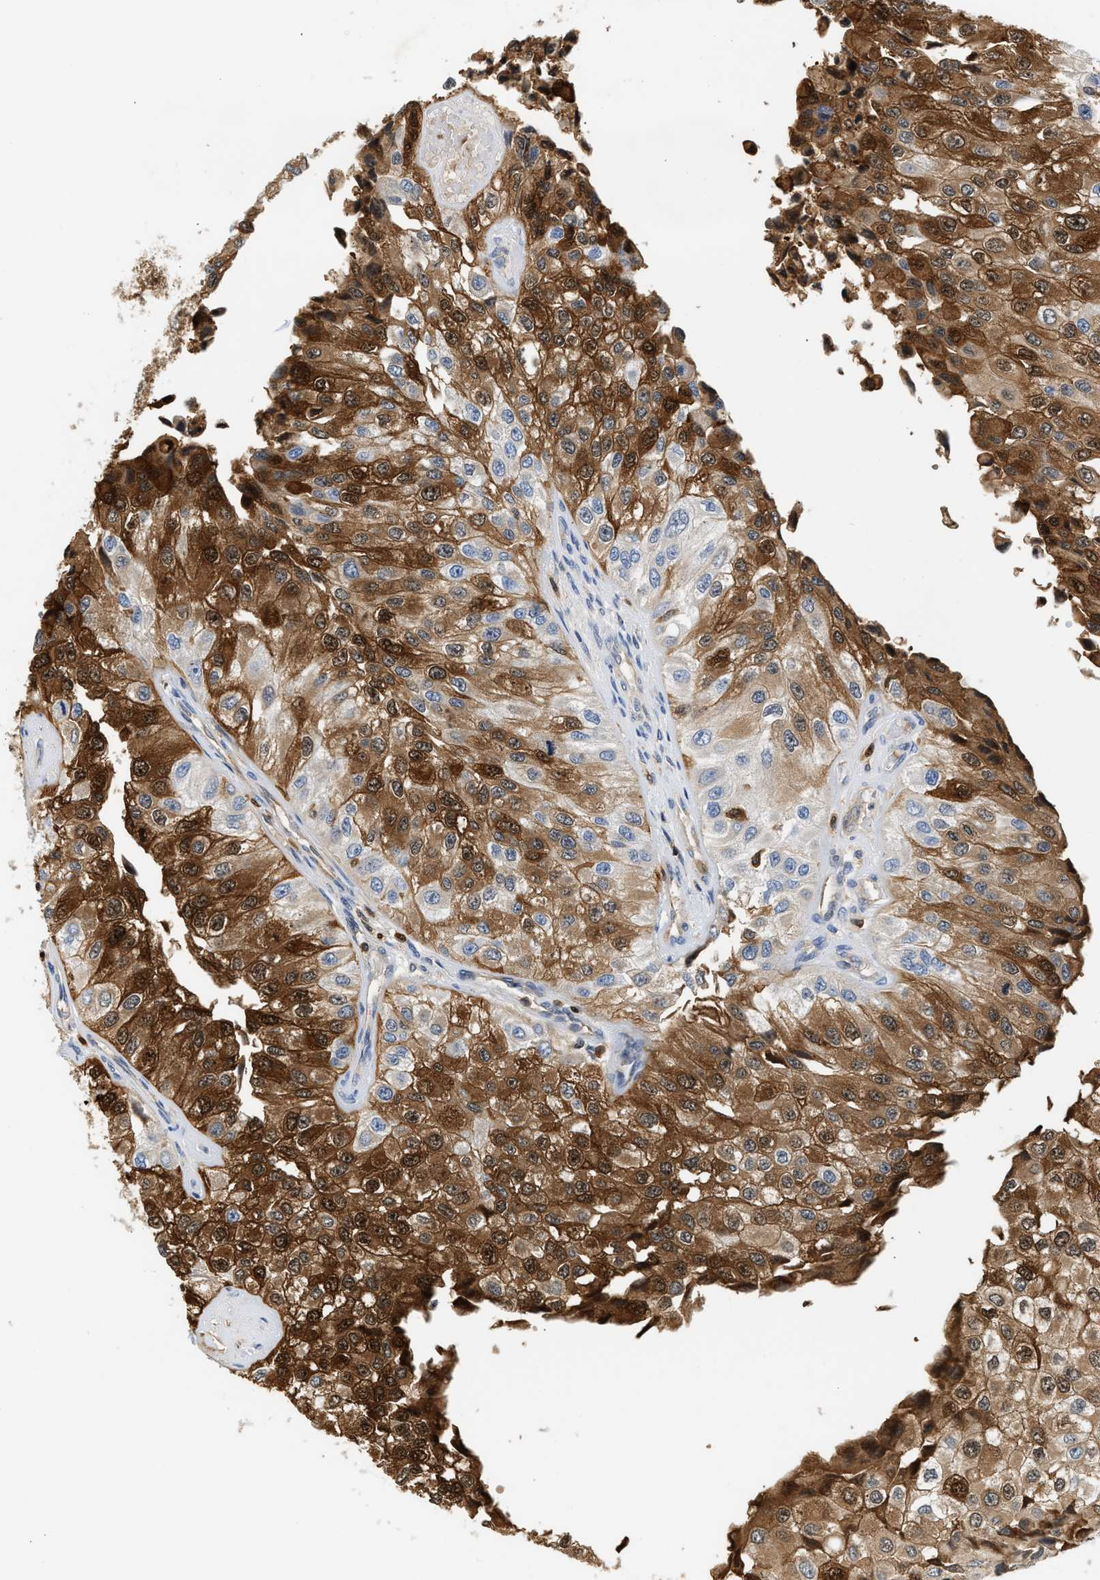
{"staining": {"intensity": "strong", "quantity": ">75%", "location": "cytoplasmic/membranous,nuclear"}, "tissue": "urothelial cancer", "cell_type": "Tumor cells", "image_type": "cancer", "snomed": [{"axis": "morphology", "description": "Urothelial carcinoma, High grade"}, {"axis": "topography", "description": "Kidney"}, {"axis": "topography", "description": "Urinary bladder"}], "caption": "This image demonstrates immunohistochemistry (IHC) staining of high-grade urothelial carcinoma, with high strong cytoplasmic/membranous and nuclear staining in about >75% of tumor cells.", "gene": "SLIT2", "patient": {"sex": "male", "age": 77}}